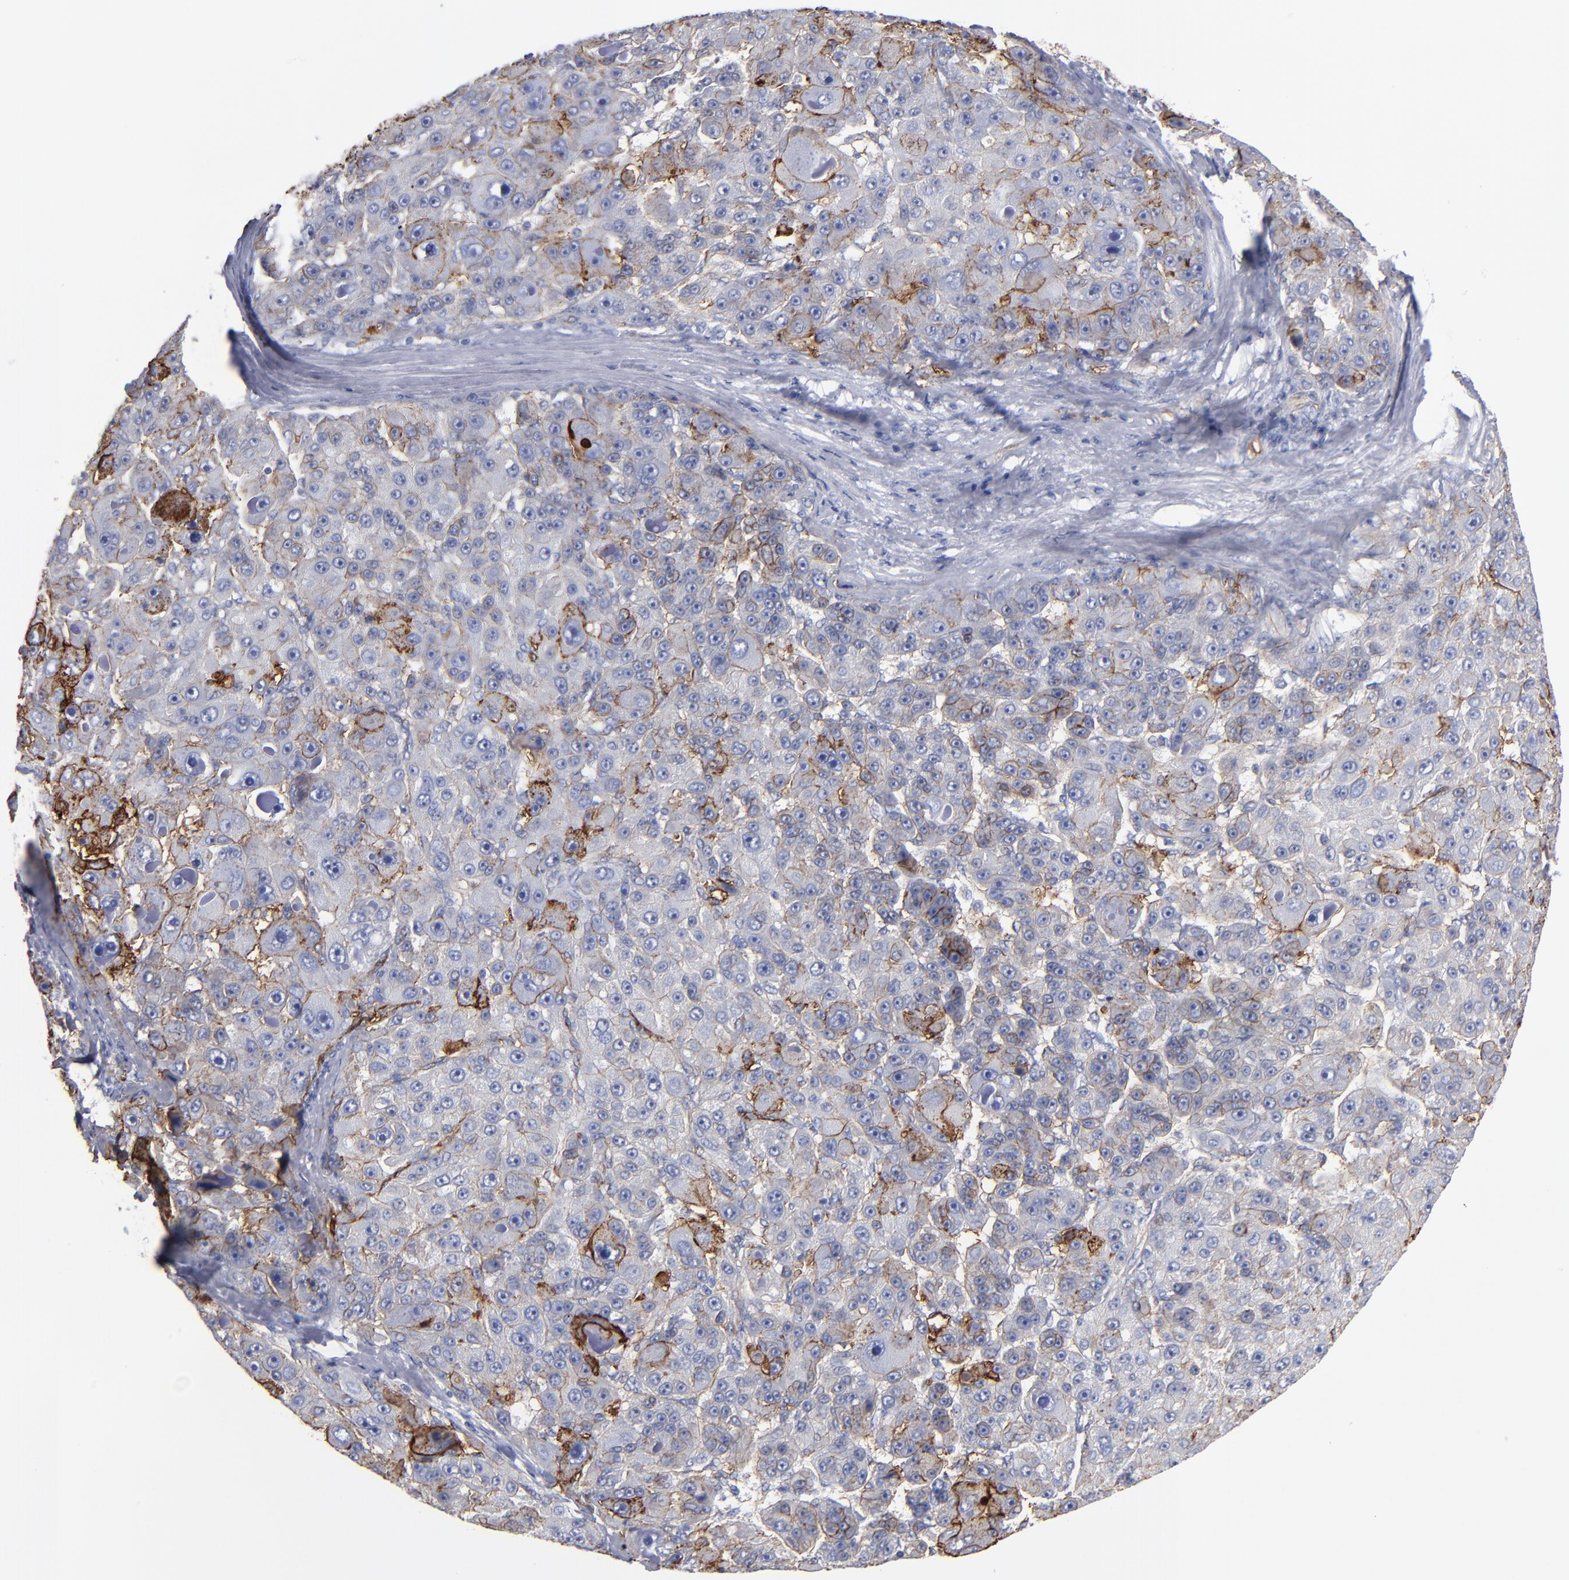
{"staining": {"intensity": "moderate", "quantity": "<25%", "location": "cytoplasmic/membranous"}, "tissue": "liver cancer", "cell_type": "Tumor cells", "image_type": "cancer", "snomed": [{"axis": "morphology", "description": "Carcinoma, Hepatocellular, NOS"}, {"axis": "topography", "description": "Liver"}], "caption": "Moderate cytoplasmic/membranous positivity is identified in approximately <25% of tumor cells in hepatocellular carcinoma (liver). The protein is shown in brown color, while the nuclei are stained blue.", "gene": "TM4SF1", "patient": {"sex": "male", "age": 76}}